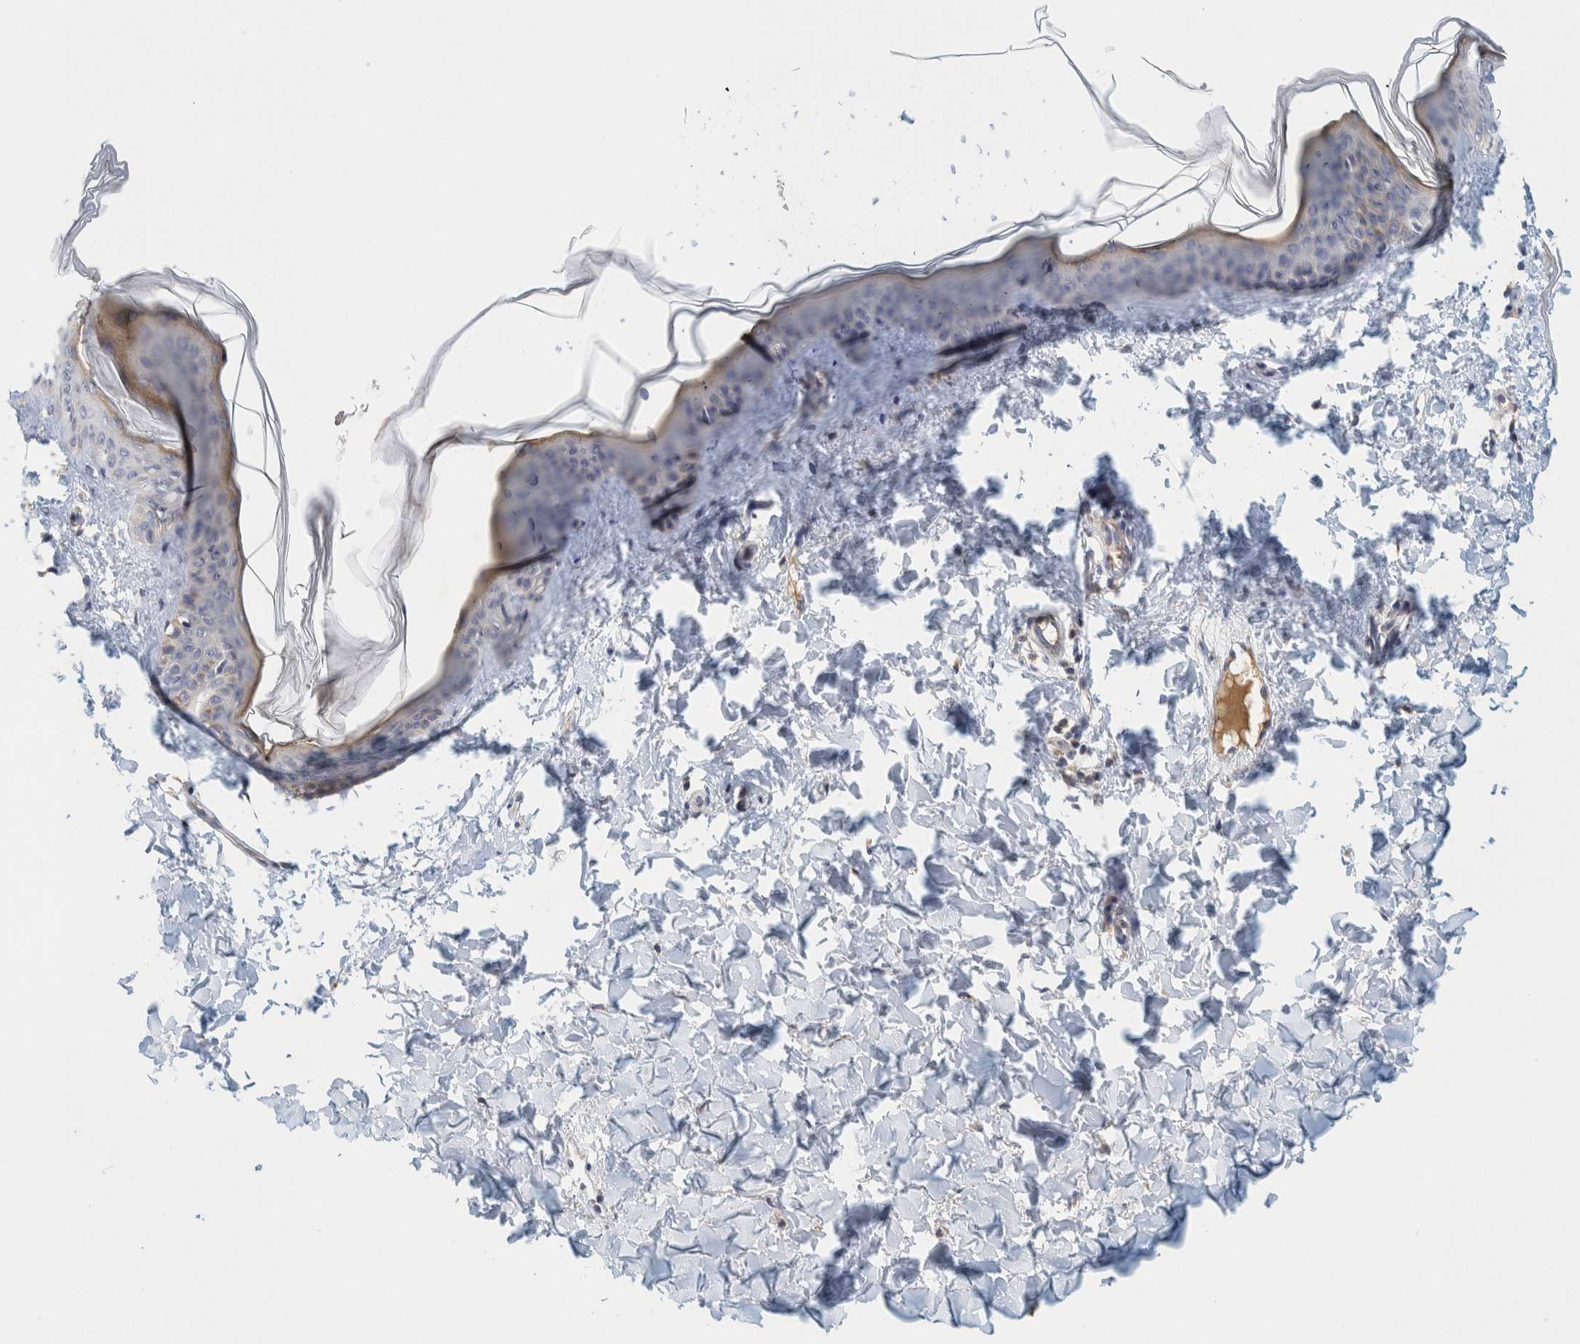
{"staining": {"intensity": "weak", "quantity": "25%-75%", "location": "cytoplasmic/membranous"}, "tissue": "skin", "cell_type": "Fibroblasts", "image_type": "normal", "snomed": [{"axis": "morphology", "description": "Normal tissue, NOS"}, {"axis": "topography", "description": "Skin"}], "caption": "Protein staining of benign skin reveals weak cytoplasmic/membranous staining in approximately 25%-75% of fibroblasts. Nuclei are stained in blue.", "gene": "ZNF324B", "patient": {"sex": "female", "age": 17}}